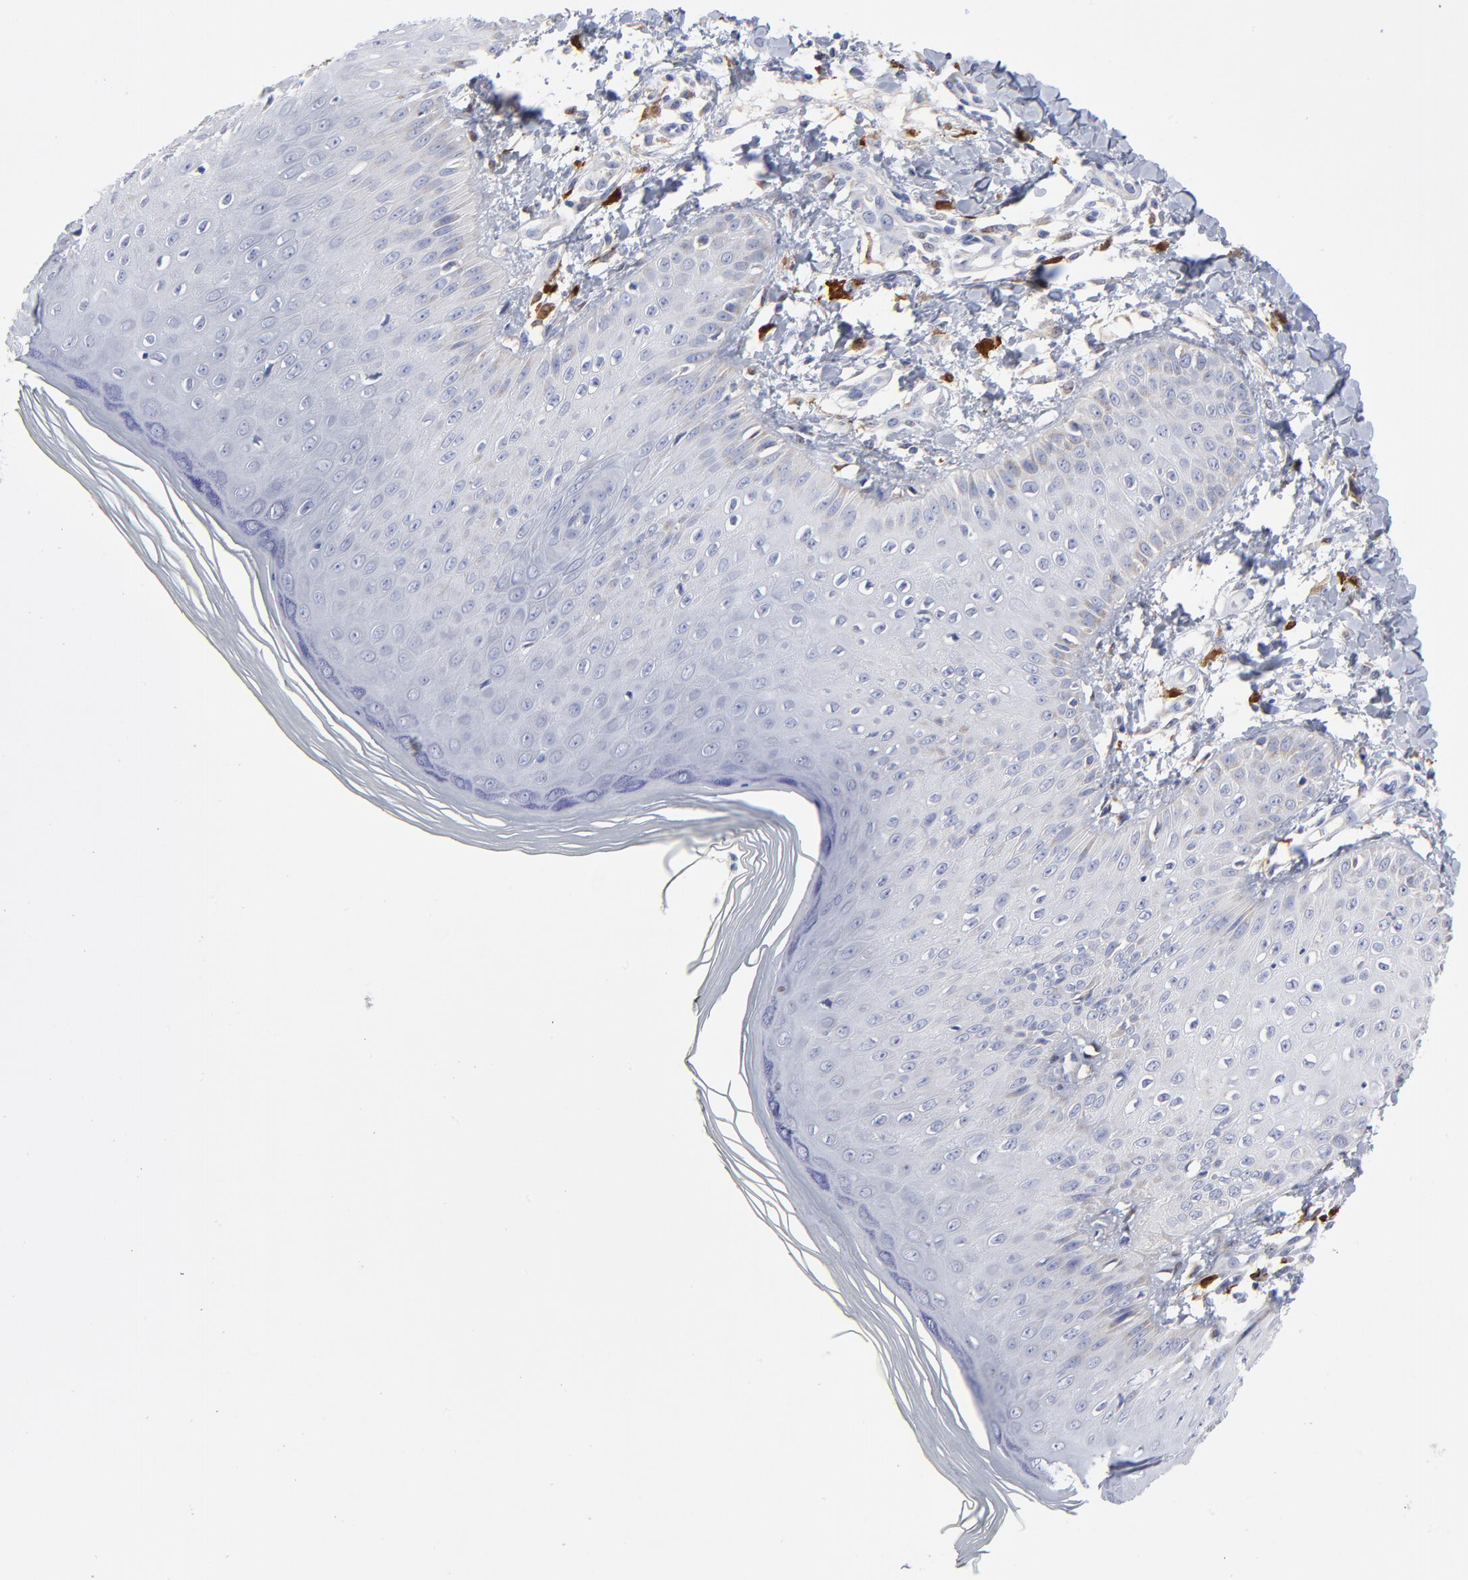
{"staining": {"intensity": "negative", "quantity": "none", "location": "none"}, "tissue": "skin", "cell_type": "Epidermal cells", "image_type": "normal", "snomed": [{"axis": "morphology", "description": "Normal tissue, NOS"}, {"axis": "morphology", "description": "Inflammation, NOS"}, {"axis": "topography", "description": "Soft tissue"}, {"axis": "topography", "description": "Anal"}], "caption": "Epidermal cells show no significant positivity in unremarkable skin. The staining is performed using DAB (3,3'-diaminobenzidine) brown chromogen with nuclei counter-stained in using hematoxylin.", "gene": "PTP4A1", "patient": {"sex": "female", "age": 15}}